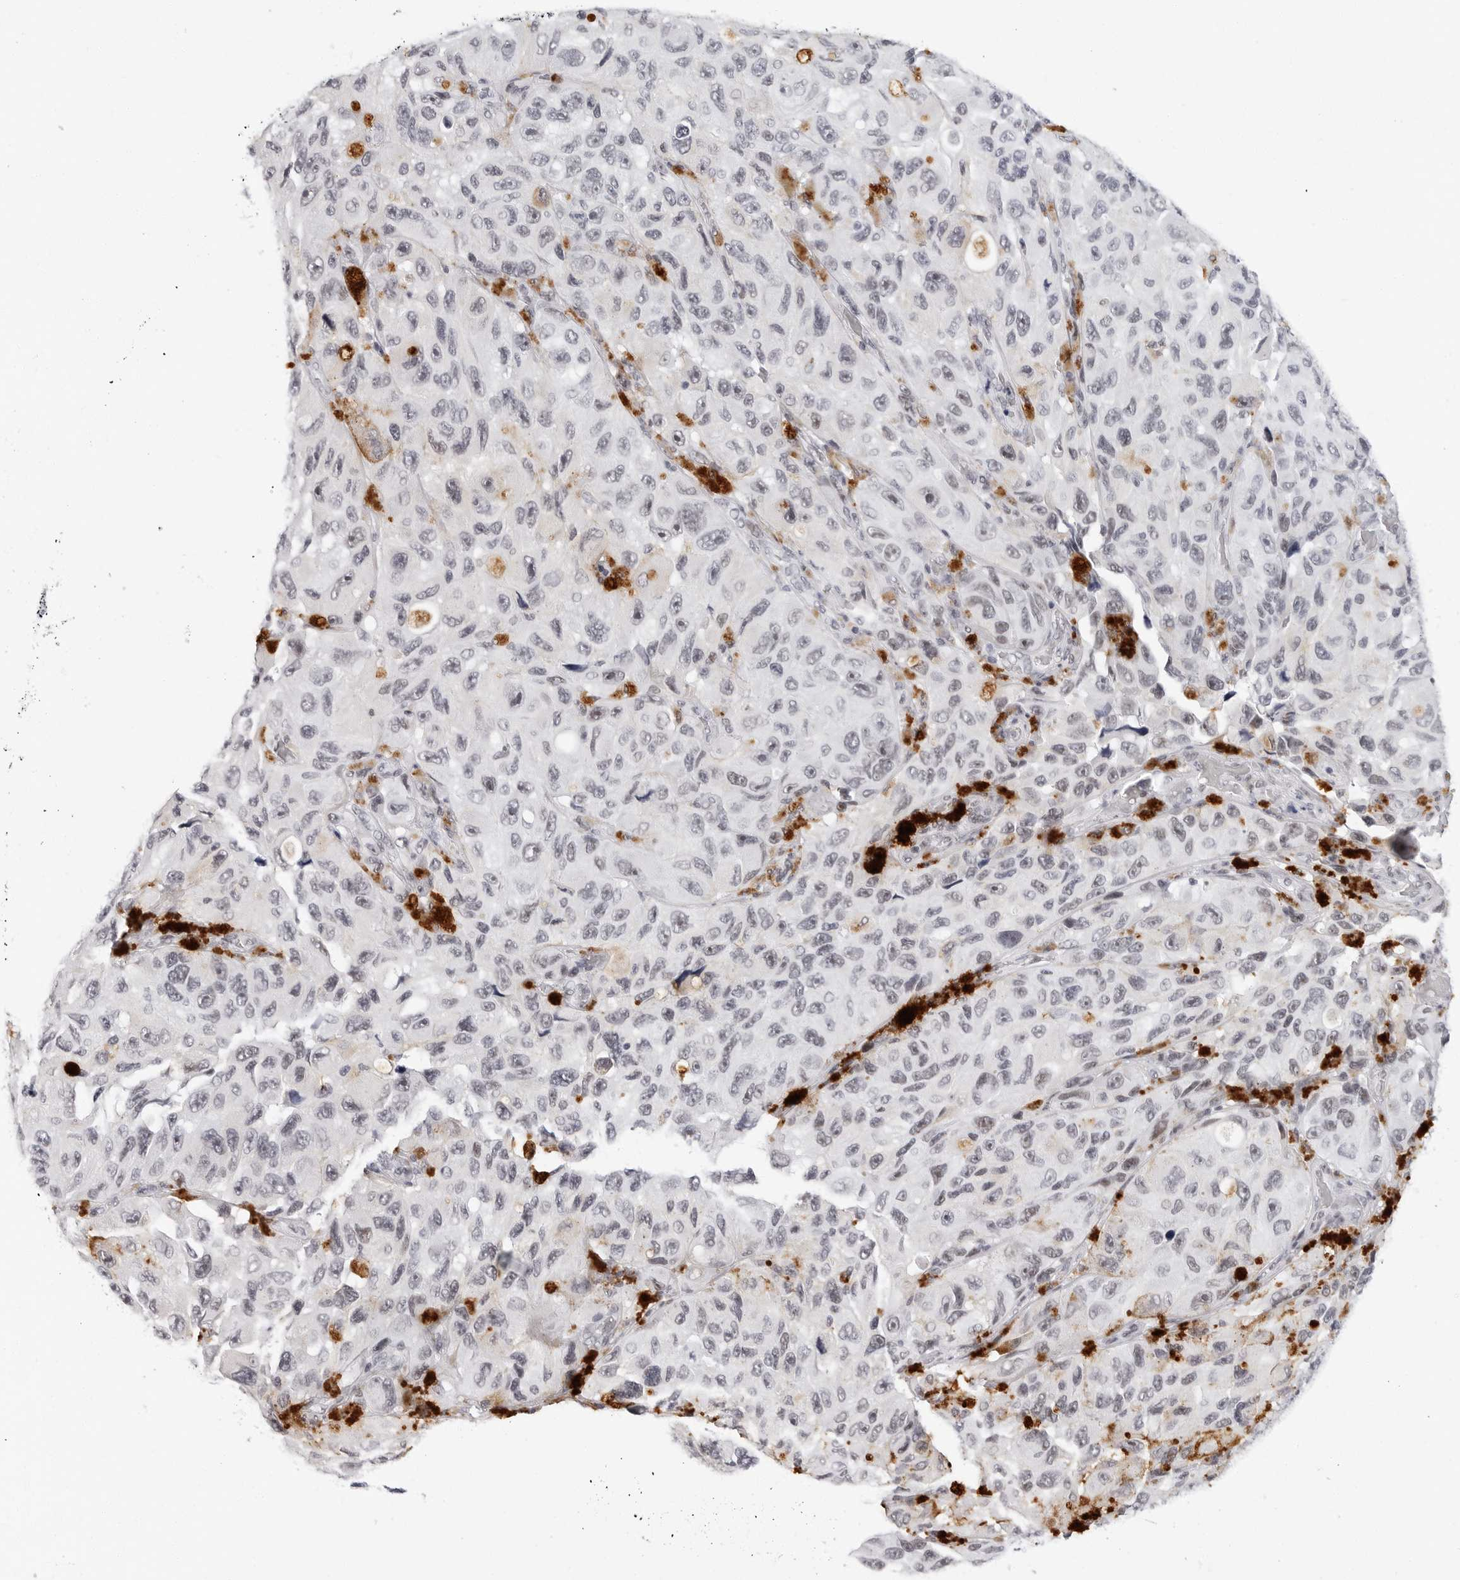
{"staining": {"intensity": "weak", "quantity": "<25%", "location": "nuclear"}, "tissue": "melanoma", "cell_type": "Tumor cells", "image_type": "cancer", "snomed": [{"axis": "morphology", "description": "Malignant melanoma, NOS"}, {"axis": "topography", "description": "Skin"}], "caption": "Human malignant melanoma stained for a protein using immunohistochemistry (IHC) shows no expression in tumor cells.", "gene": "VEZF1", "patient": {"sex": "female", "age": 73}}